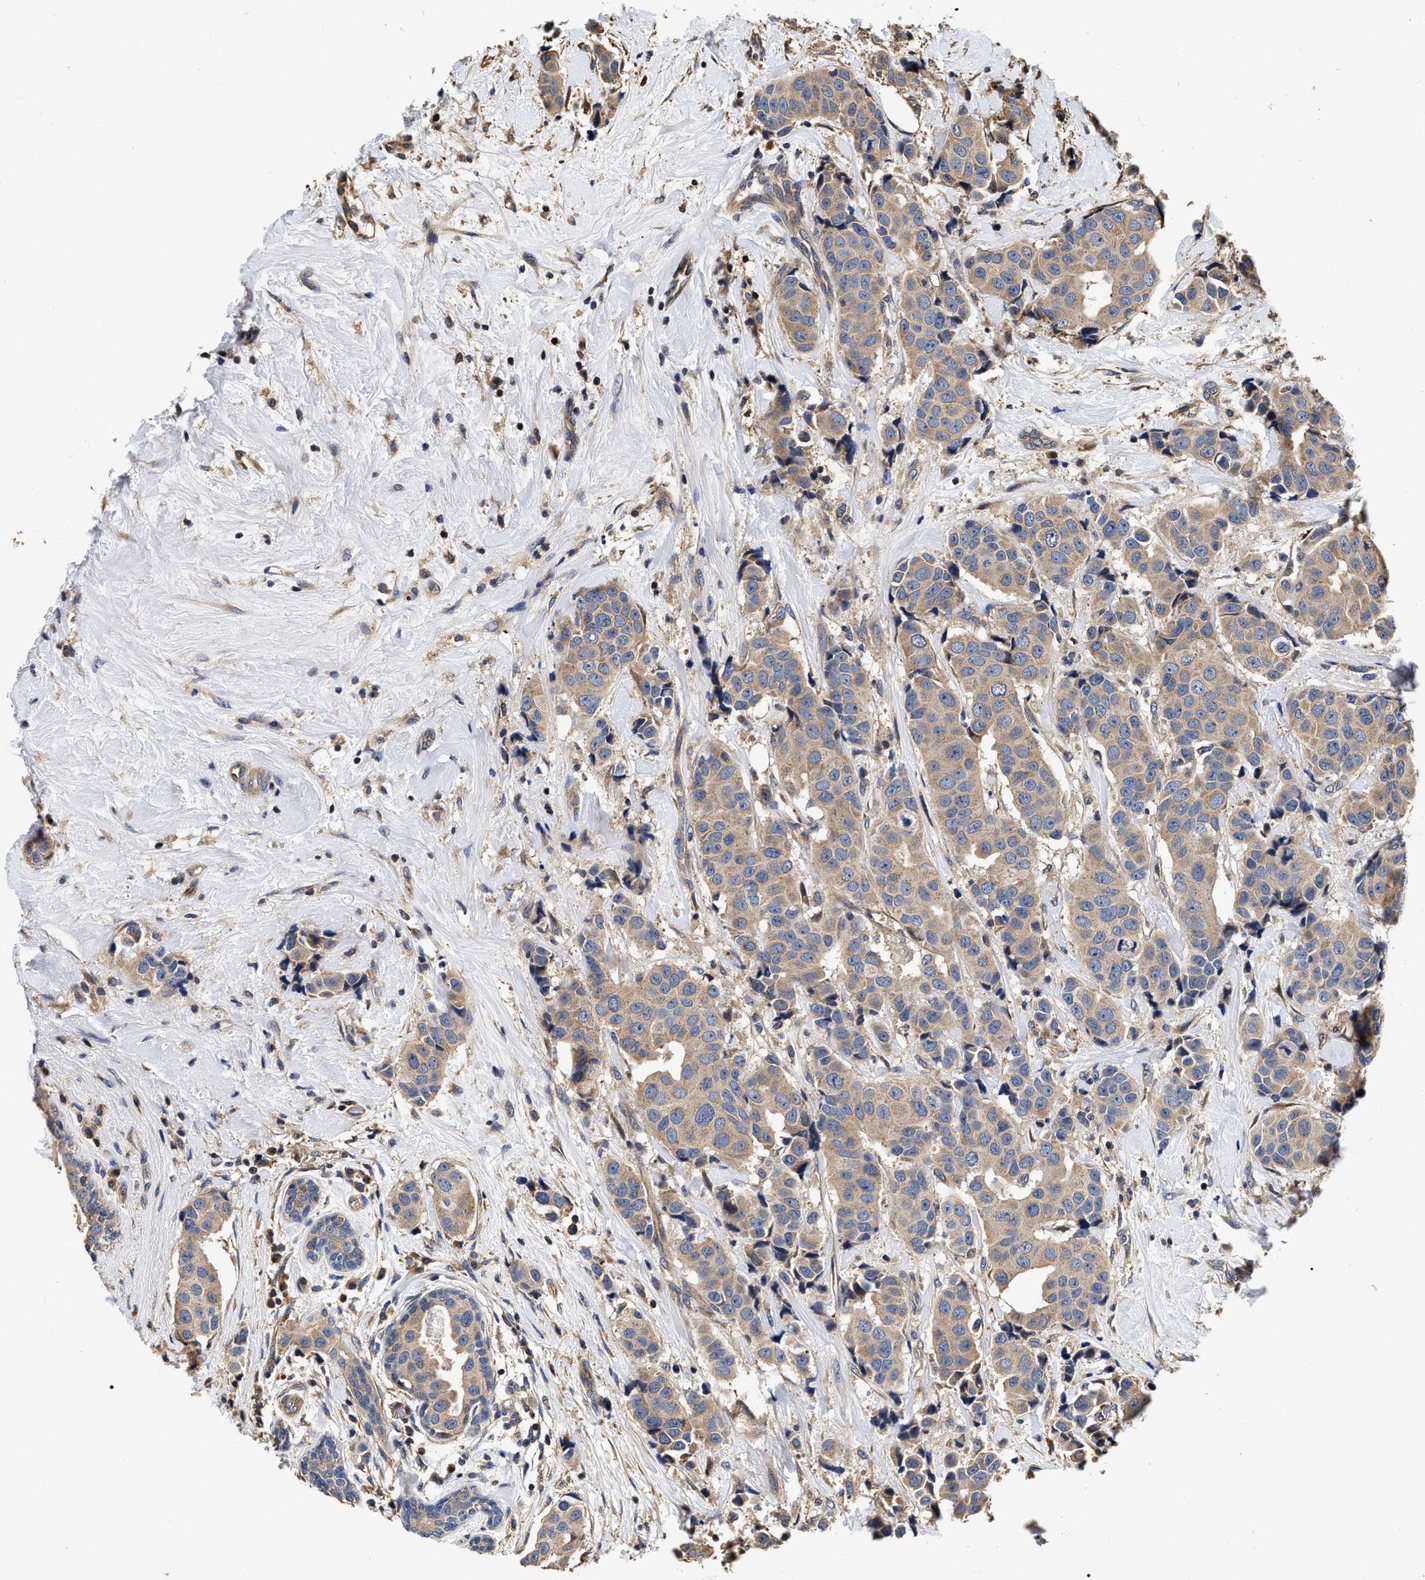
{"staining": {"intensity": "weak", "quantity": ">75%", "location": "cytoplasmic/membranous"}, "tissue": "breast cancer", "cell_type": "Tumor cells", "image_type": "cancer", "snomed": [{"axis": "morphology", "description": "Normal tissue, NOS"}, {"axis": "morphology", "description": "Duct carcinoma"}, {"axis": "topography", "description": "Breast"}], "caption": "Brown immunohistochemical staining in human invasive ductal carcinoma (breast) shows weak cytoplasmic/membranous positivity in approximately >75% of tumor cells.", "gene": "ABCG8", "patient": {"sex": "female", "age": 39}}